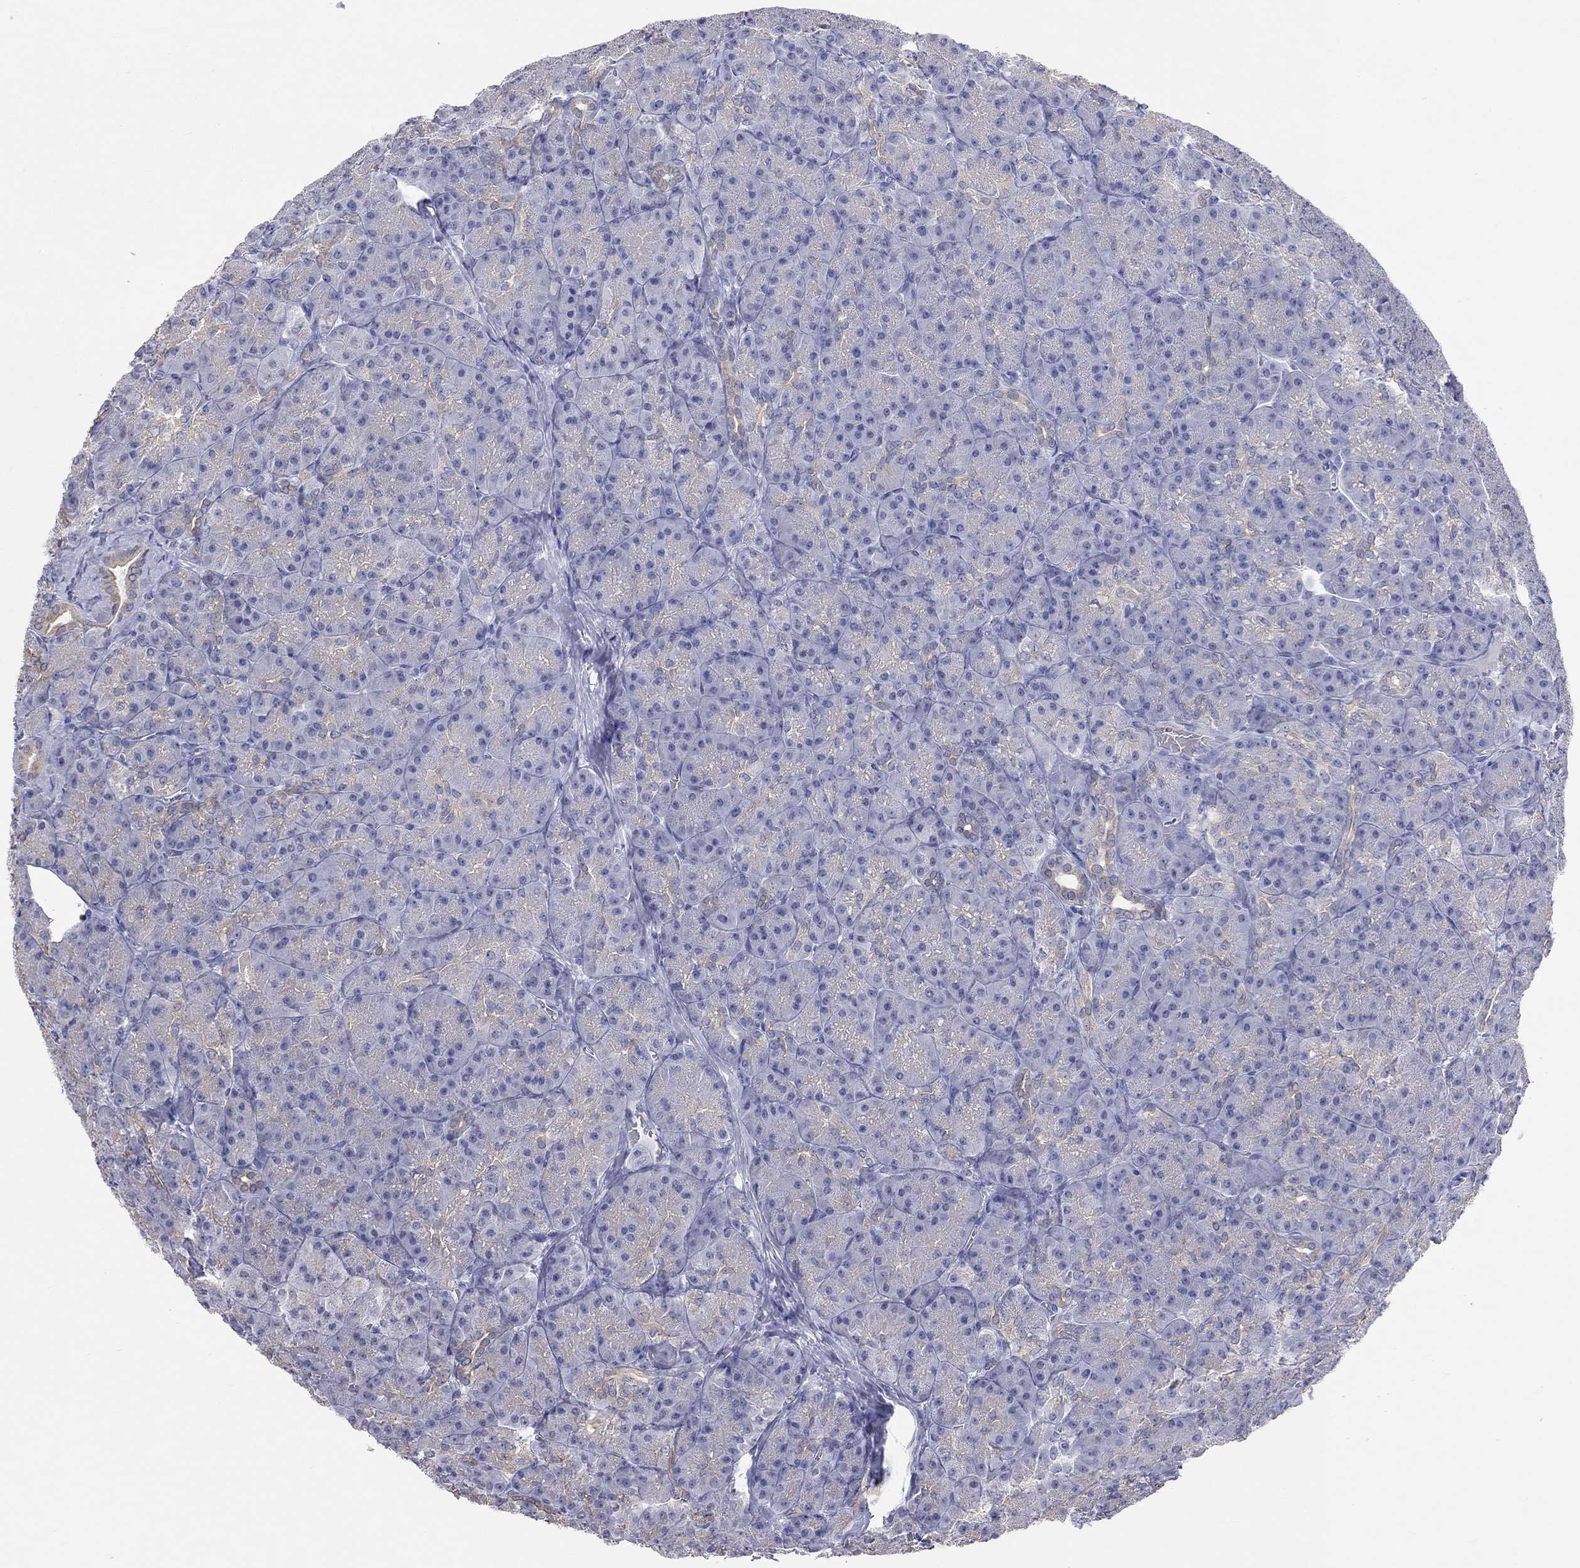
{"staining": {"intensity": "negative", "quantity": "none", "location": "none"}, "tissue": "pancreas", "cell_type": "Exocrine glandular cells", "image_type": "normal", "snomed": [{"axis": "morphology", "description": "Normal tissue, NOS"}, {"axis": "topography", "description": "Pancreas"}], "caption": "The immunohistochemistry image has no significant positivity in exocrine glandular cells of pancreas.", "gene": "AK8", "patient": {"sex": "male", "age": 57}}